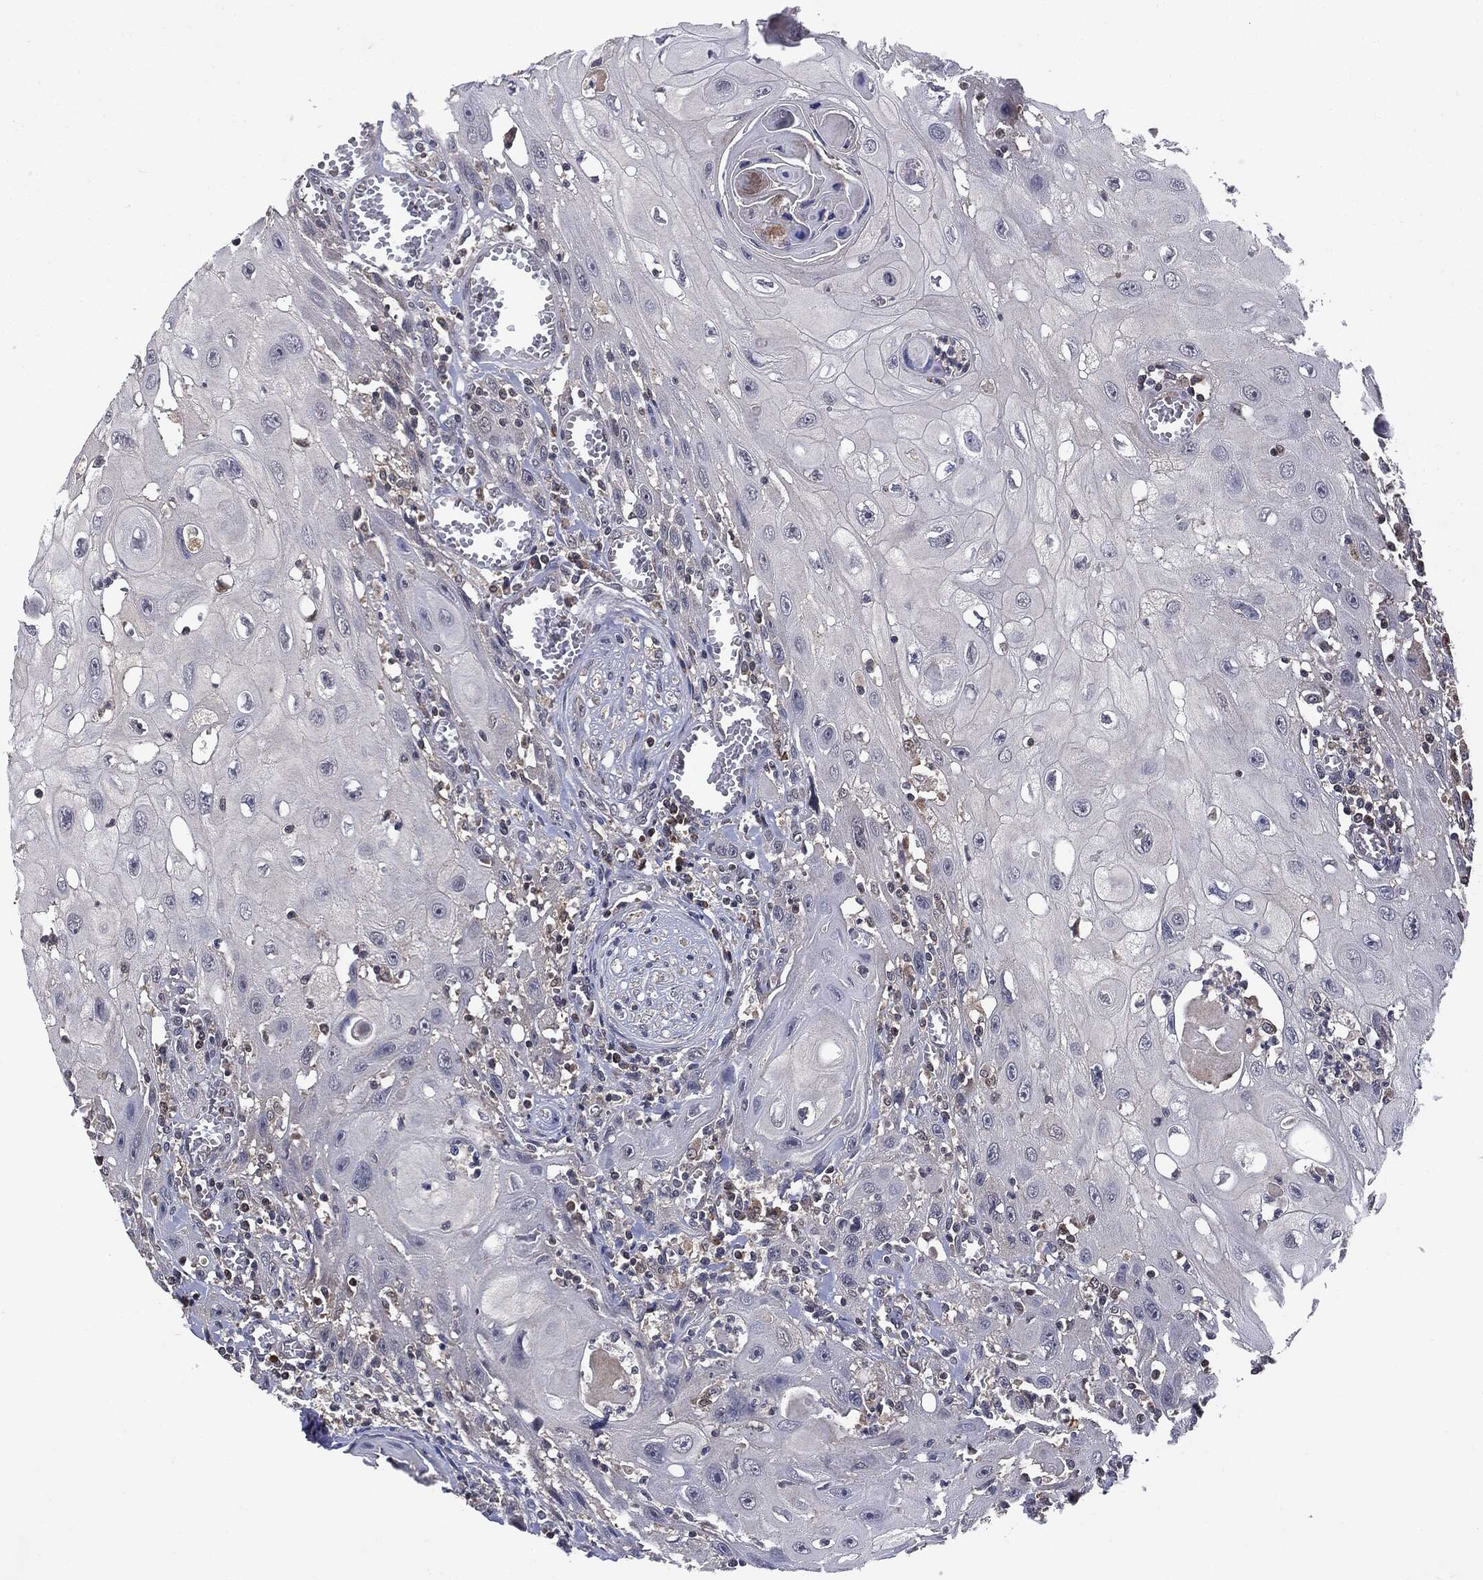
{"staining": {"intensity": "negative", "quantity": "none", "location": "none"}, "tissue": "head and neck cancer", "cell_type": "Tumor cells", "image_type": "cancer", "snomed": [{"axis": "morphology", "description": "Normal tissue, NOS"}, {"axis": "morphology", "description": "Squamous cell carcinoma, NOS"}, {"axis": "topography", "description": "Oral tissue"}, {"axis": "topography", "description": "Head-Neck"}], "caption": "A high-resolution histopathology image shows immunohistochemistry (IHC) staining of squamous cell carcinoma (head and neck), which demonstrates no significant positivity in tumor cells.", "gene": "PTPA", "patient": {"sex": "male", "age": 71}}